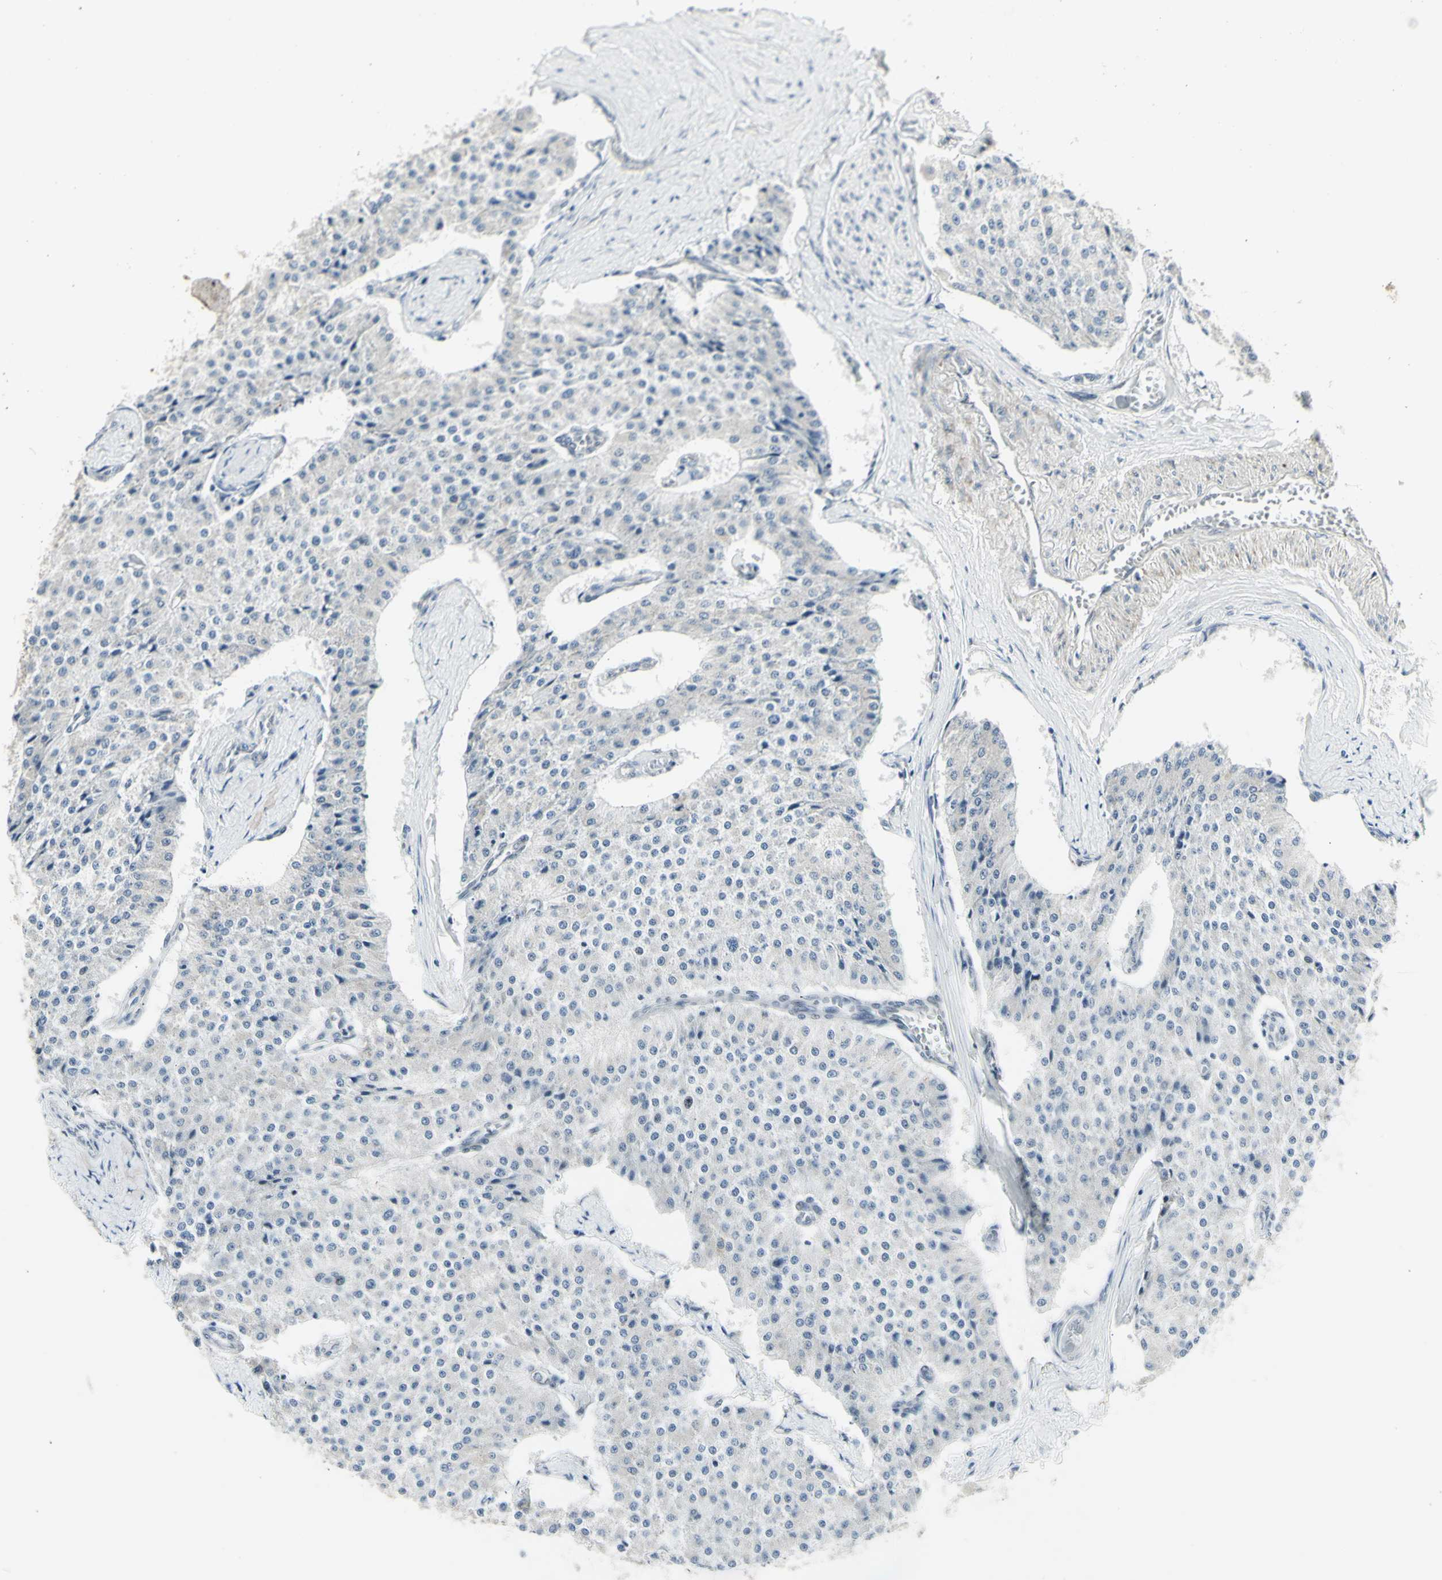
{"staining": {"intensity": "negative", "quantity": "none", "location": "none"}, "tissue": "carcinoid", "cell_type": "Tumor cells", "image_type": "cancer", "snomed": [{"axis": "morphology", "description": "Carcinoid, malignant, NOS"}, {"axis": "topography", "description": "Colon"}], "caption": "Tumor cells show no significant protein staining in carcinoid.", "gene": "DHRS7B", "patient": {"sex": "female", "age": 52}}